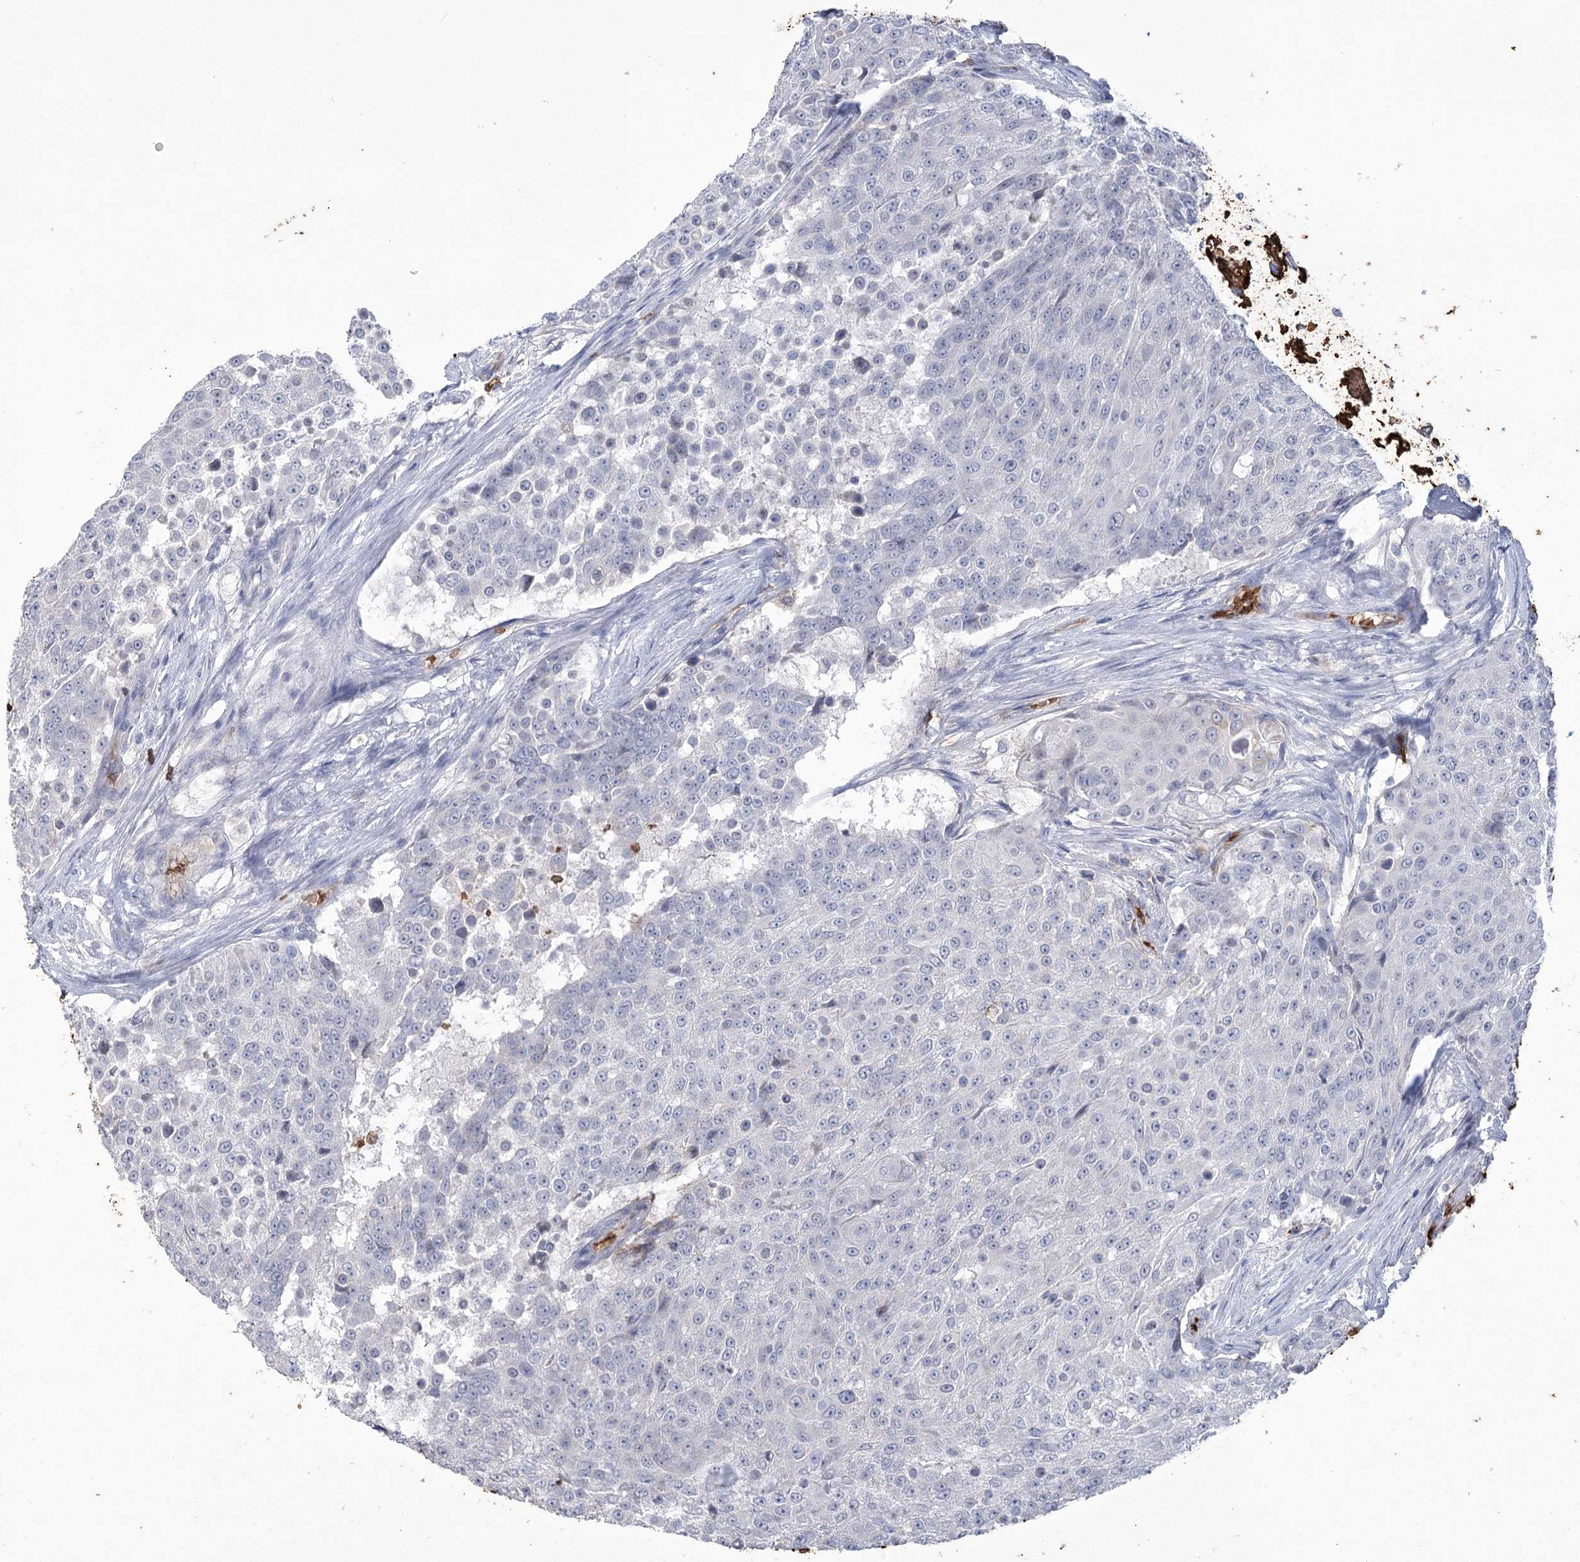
{"staining": {"intensity": "negative", "quantity": "none", "location": "none"}, "tissue": "urothelial cancer", "cell_type": "Tumor cells", "image_type": "cancer", "snomed": [{"axis": "morphology", "description": "Urothelial carcinoma, High grade"}, {"axis": "topography", "description": "Urinary bladder"}], "caption": "Immunohistochemical staining of human urothelial carcinoma (high-grade) shows no significant positivity in tumor cells.", "gene": "HBA1", "patient": {"sex": "female", "age": 63}}